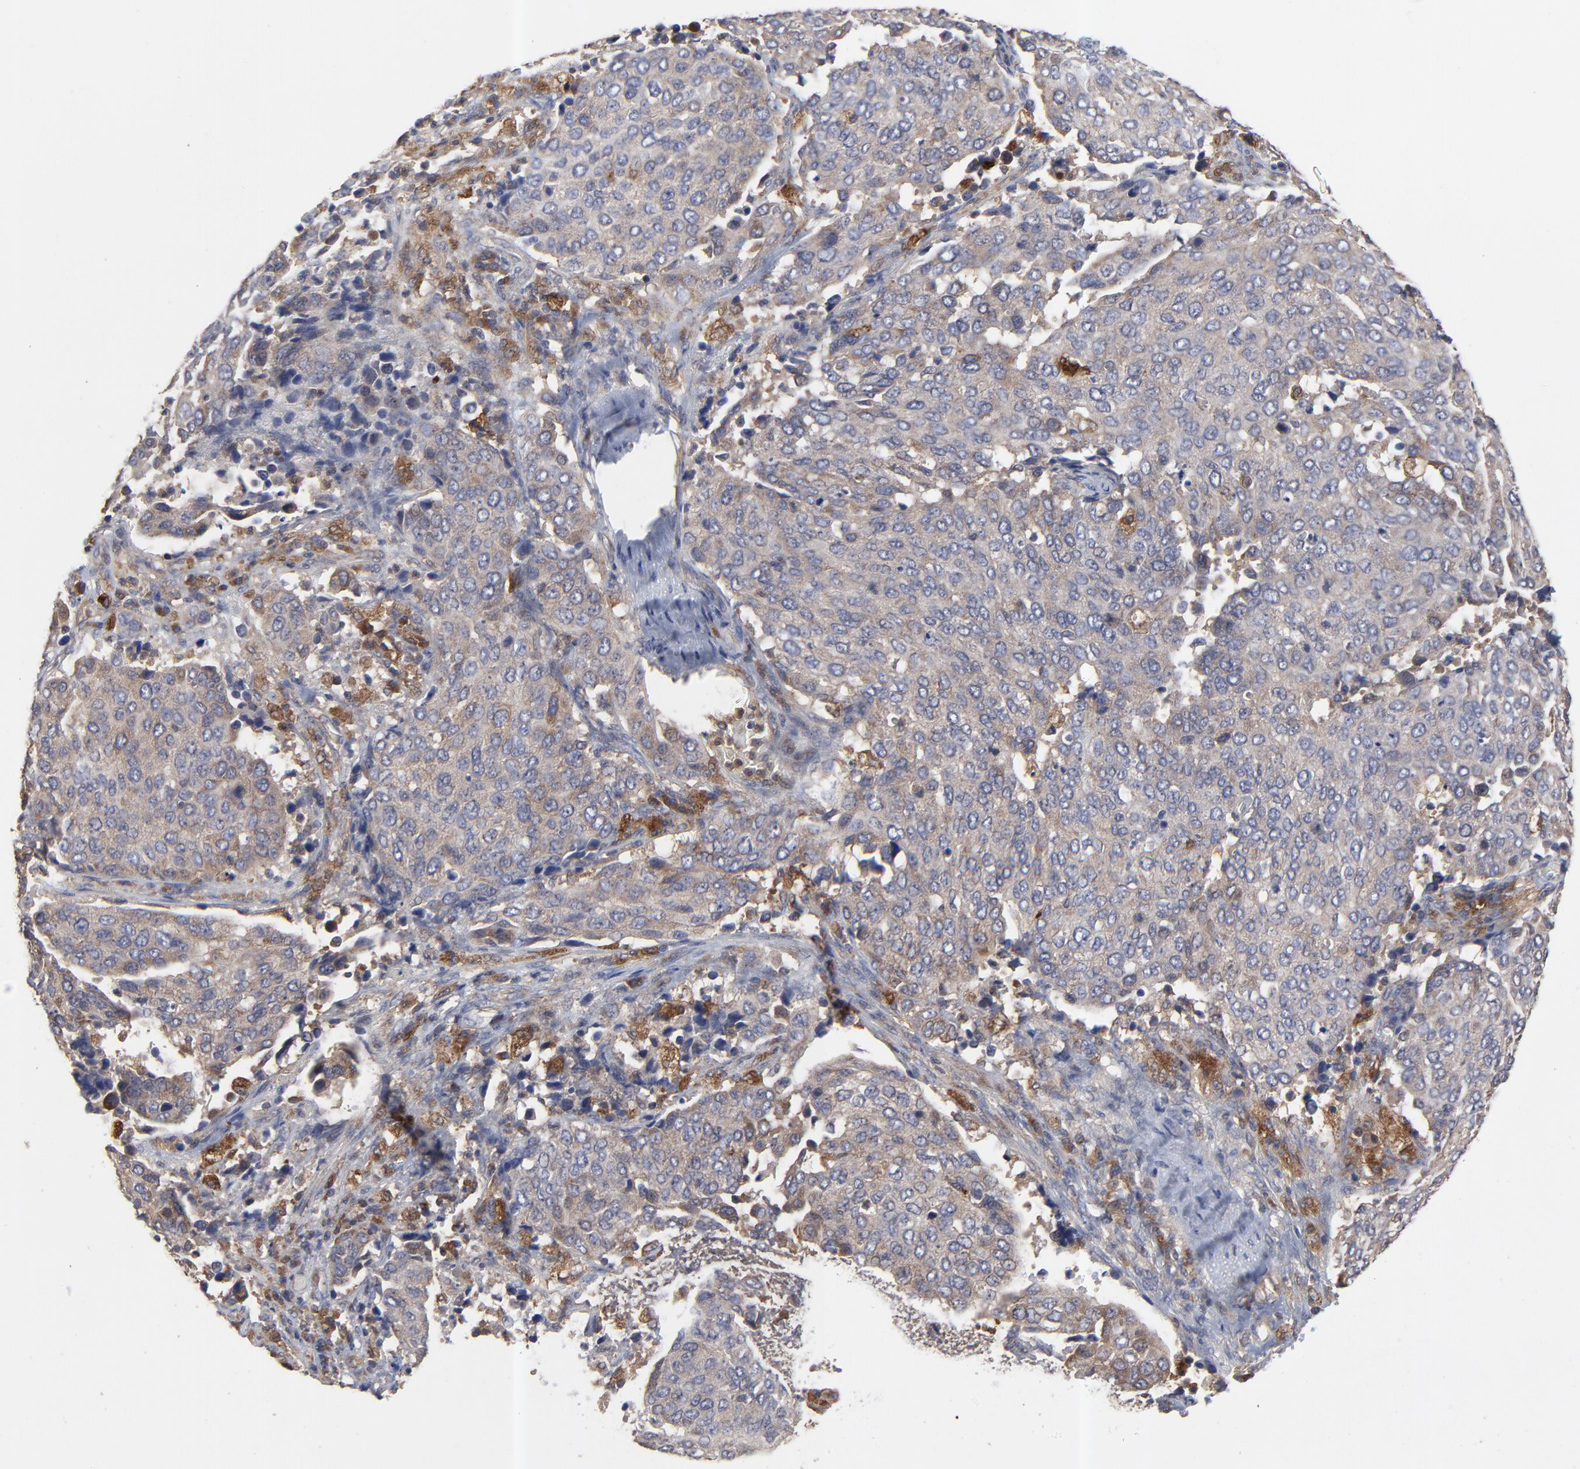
{"staining": {"intensity": "moderate", "quantity": ">75%", "location": "cytoplasmic/membranous"}, "tissue": "cervical cancer", "cell_type": "Tumor cells", "image_type": "cancer", "snomed": [{"axis": "morphology", "description": "Squamous cell carcinoma, NOS"}, {"axis": "topography", "description": "Cervix"}], "caption": "This histopathology image shows immunohistochemistry staining of cervical cancer (squamous cell carcinoma), with medium moderate cytoplasmic/membranous expression in approximately >75% of tumor cells.", "gene": "RAB9A", "patient": {"sex": "female", "age": 54}}